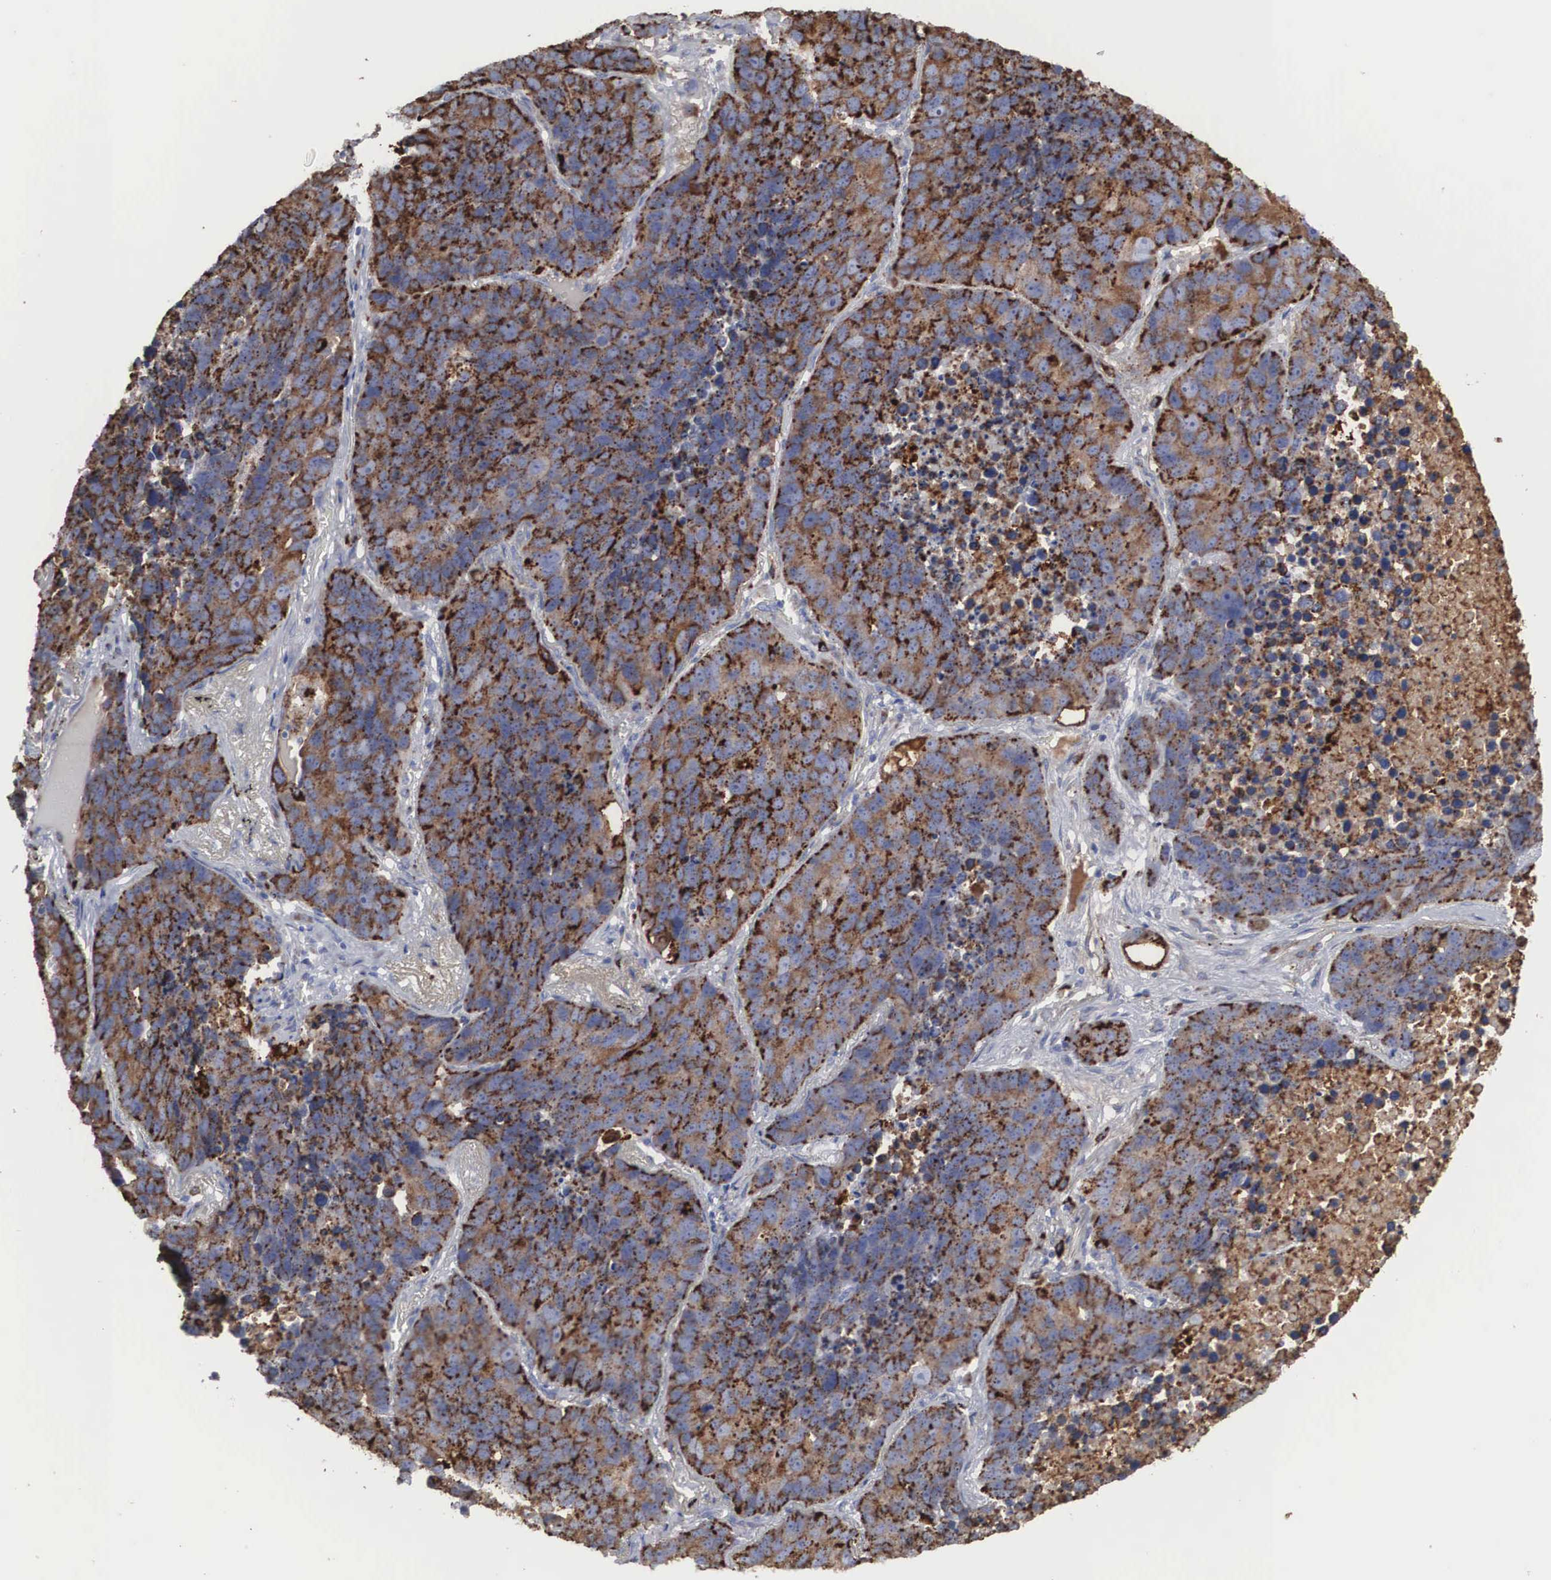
{"staining": {"intensity": "strong", "quantity": ">75%", "location": "cytoplasmic/membranous"}, "tissue": "lung cancer", "cell_type": "Tumor cells", "image_type": "cancer", "snomed": [{"axis": "morphology", "description": "Carcinoid, malignant, NOS"}, {"axis": "topography", "description": "Lung"}], "caption": "An image showing strong cytoplasmic/membranous staining in approximately >75% of tumor cells in lung cancer, as visualized by brown immunohistochemical staining.", "gene": "LGALS3BP", "patient": {"sex": "male", "age": 60}}